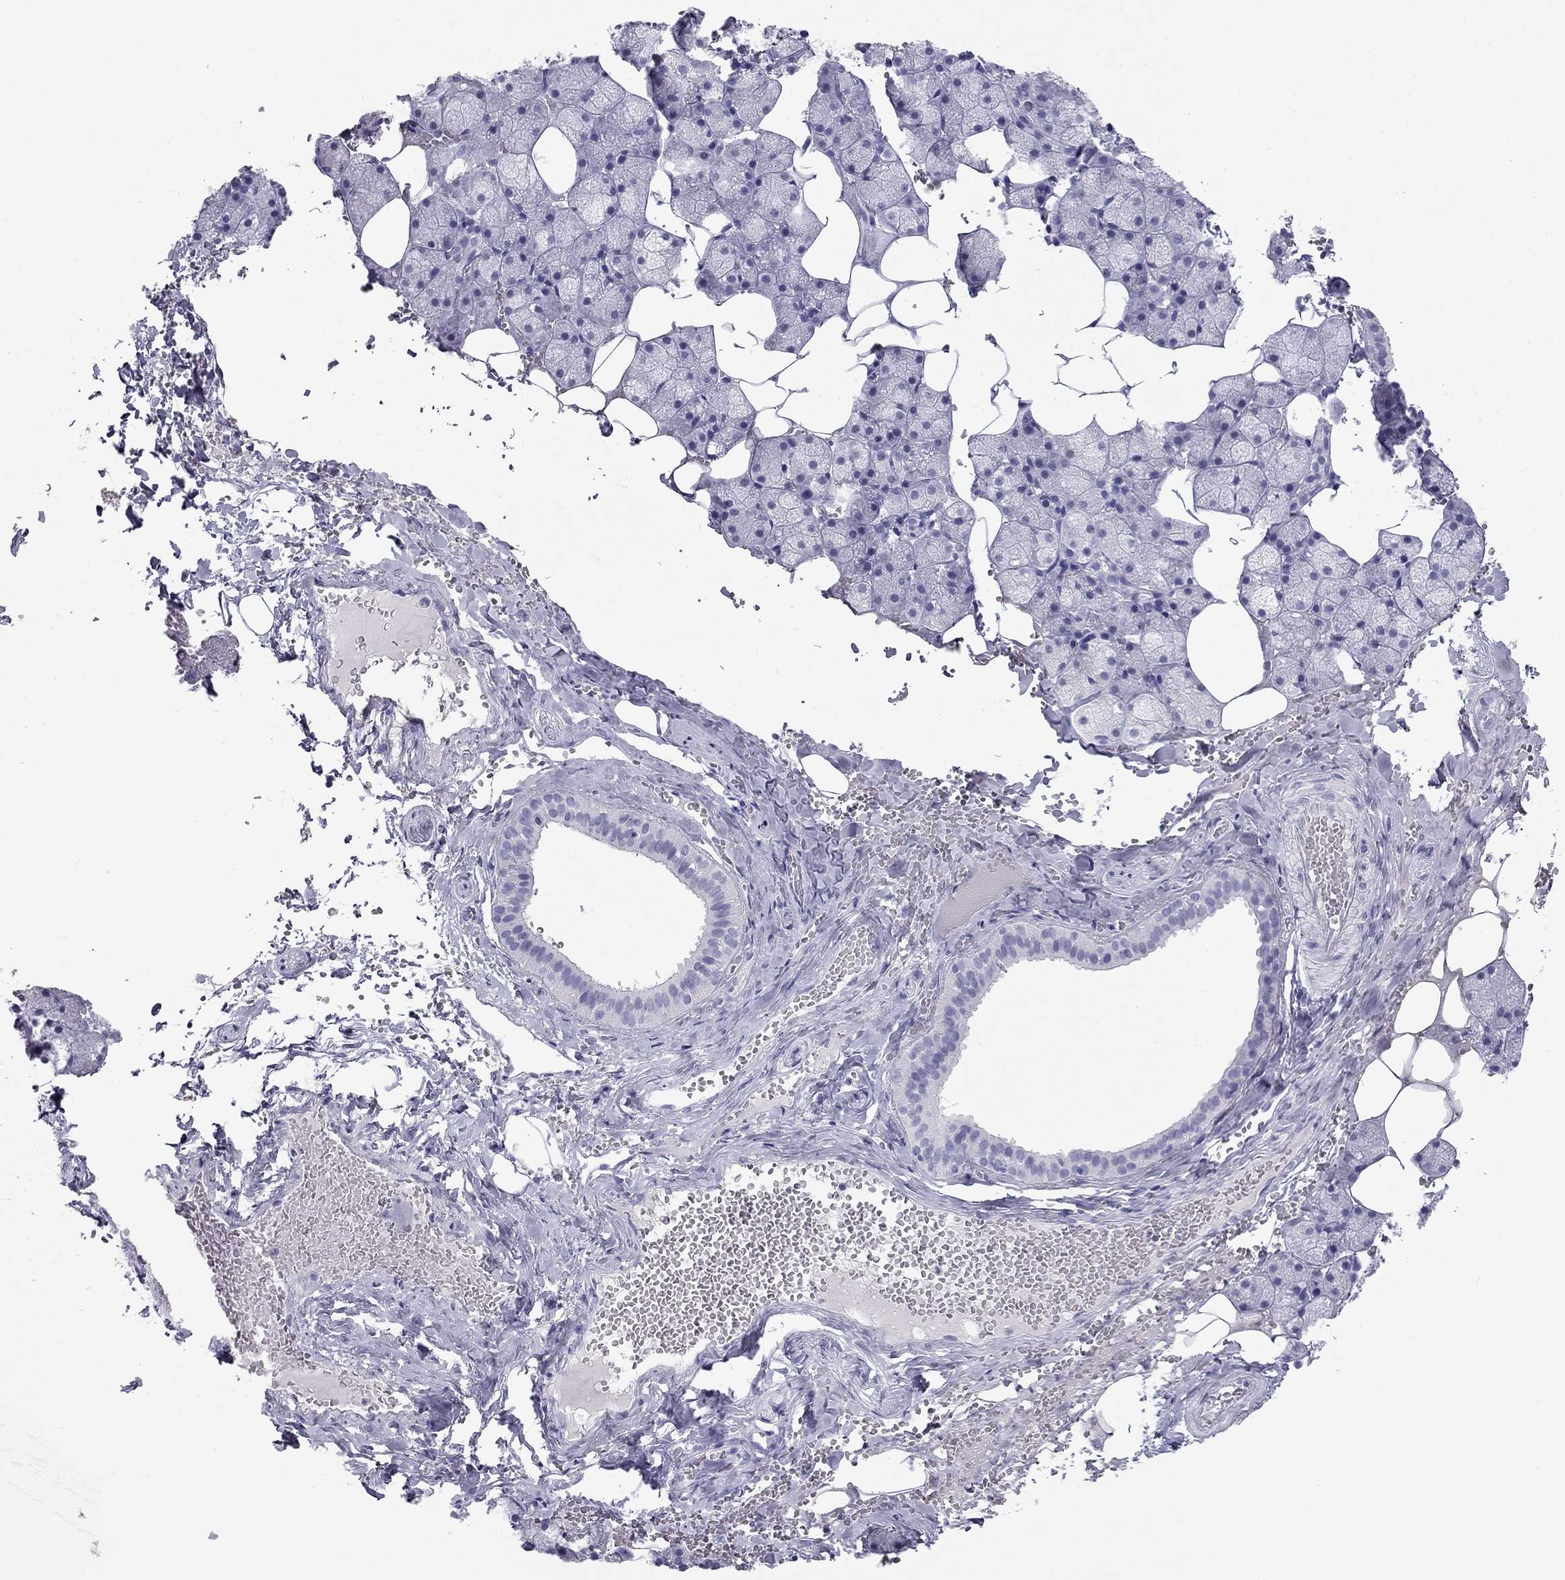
{"staining": {"intensity": "negative", "quantity": "none", "location": "none"}, "tissue": "salivary gland", "cell_type": "Glandular cells", "image_type": "normal", "snomed": [{"axis": "morphology", "description": "Normal tissue, NOS"}, {"axis": "topography", "description": "Salivary gland"}], "caption": "Glandular cells are negative for brown protein staining in unremarkable salivary gland. Brightfield microscopy of immunohistochemistry stained with DAB (brown) and hematoxylin (blue), captured at high magnification.", "gene": "KLRG1", "patient": {"sex": "male", "age": 38}}